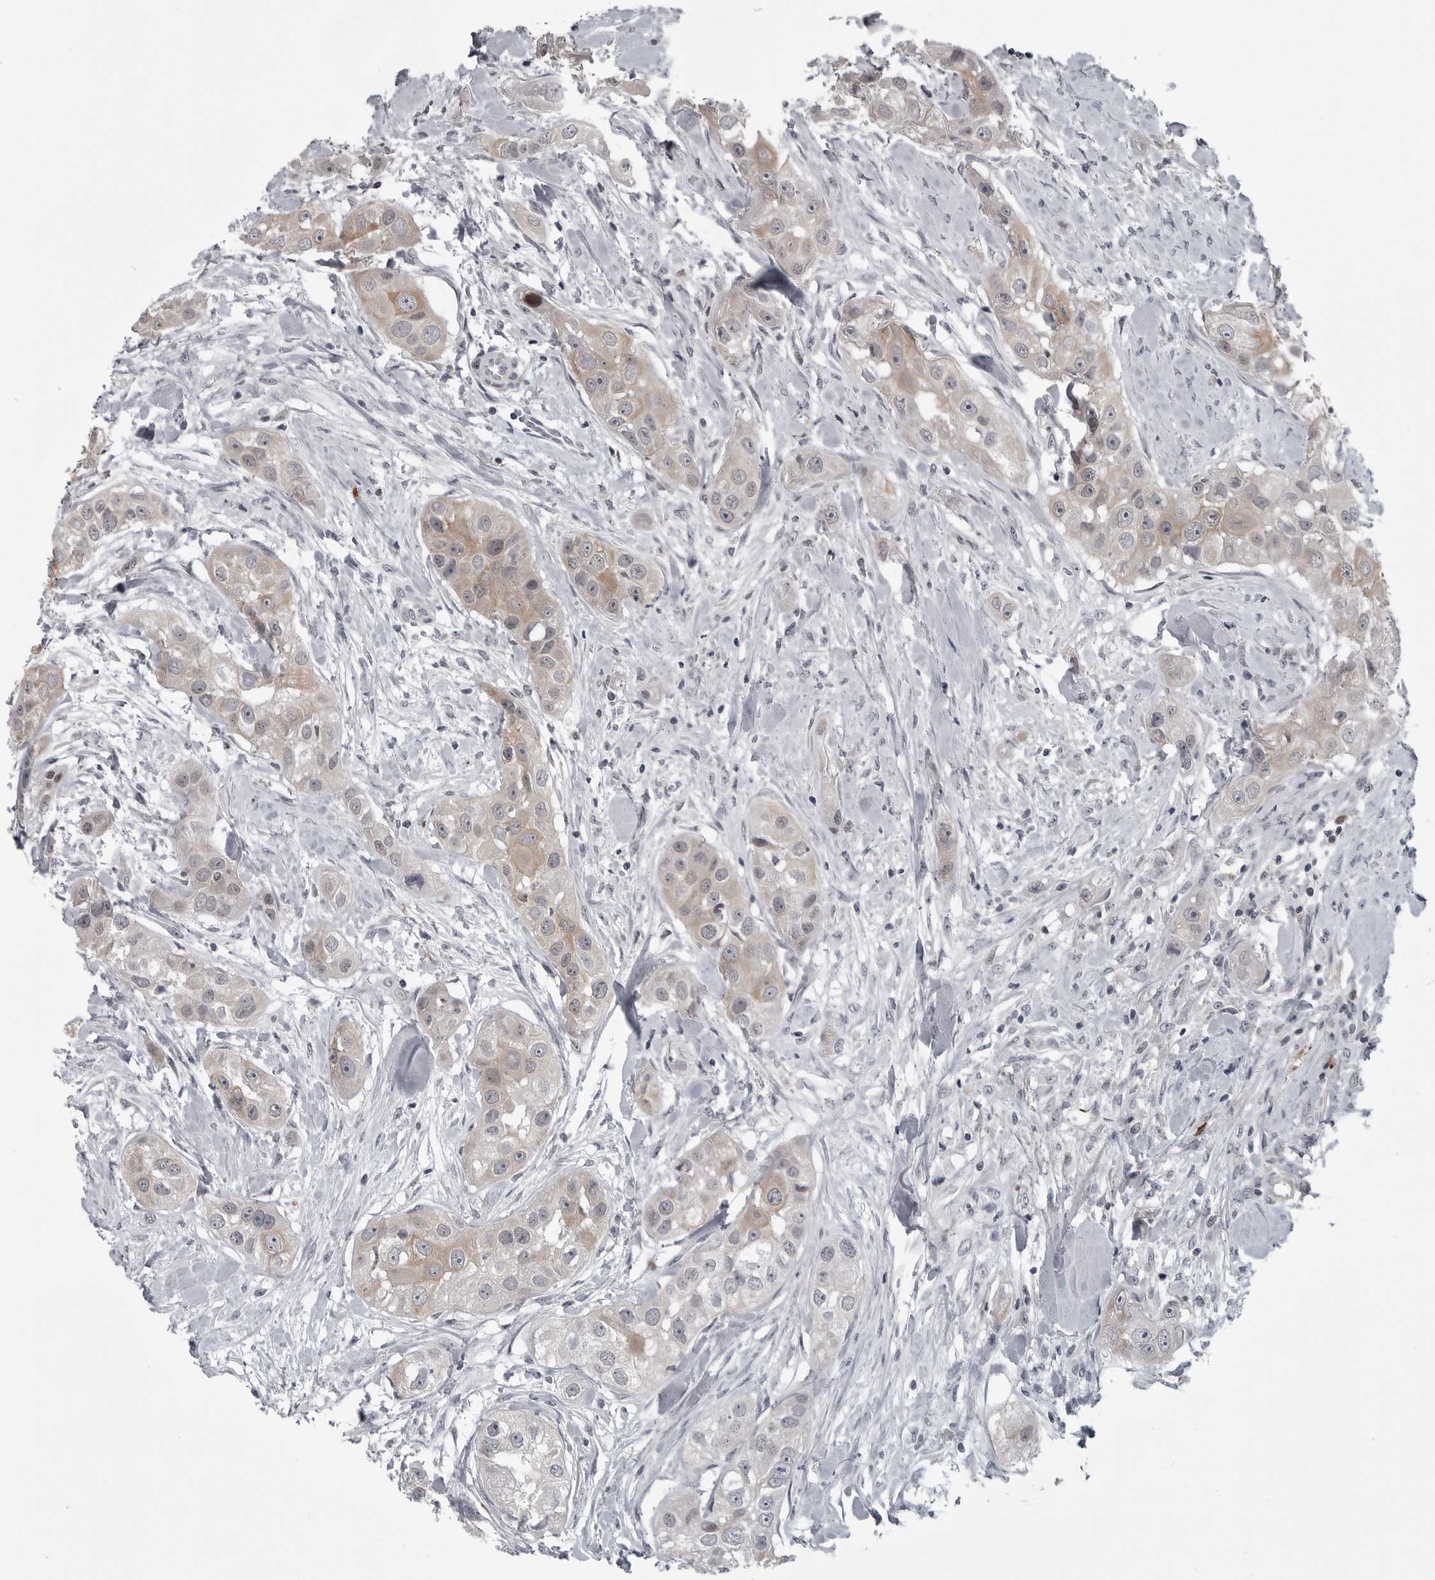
{"staining": {"intensity": "weak", "quantity": ">75%", "location": "cytoplasmic/membranous"}, "tissue": "head and neck cancer", "cell_type": "Tumor cells", "image_type": "cancer", "snomed": [{"axis": "morphology", "description": "Normal tissue, NOS"}, {"axis": "morphology", "description": "Squamous cell carcinoma, NOS"}, {"axis": "topography", "description": "Skeletal muscle"}, {"axis": "topography", "description": "Head-Neck"}], "caption": "A low amount of weak cytoplasmic/membranous positivity is present in approximately >75% of tumor cells in head and neck cancer tissue.", "gene": "LYSMD1", "patient": {"sex": "male", "age": 51}}